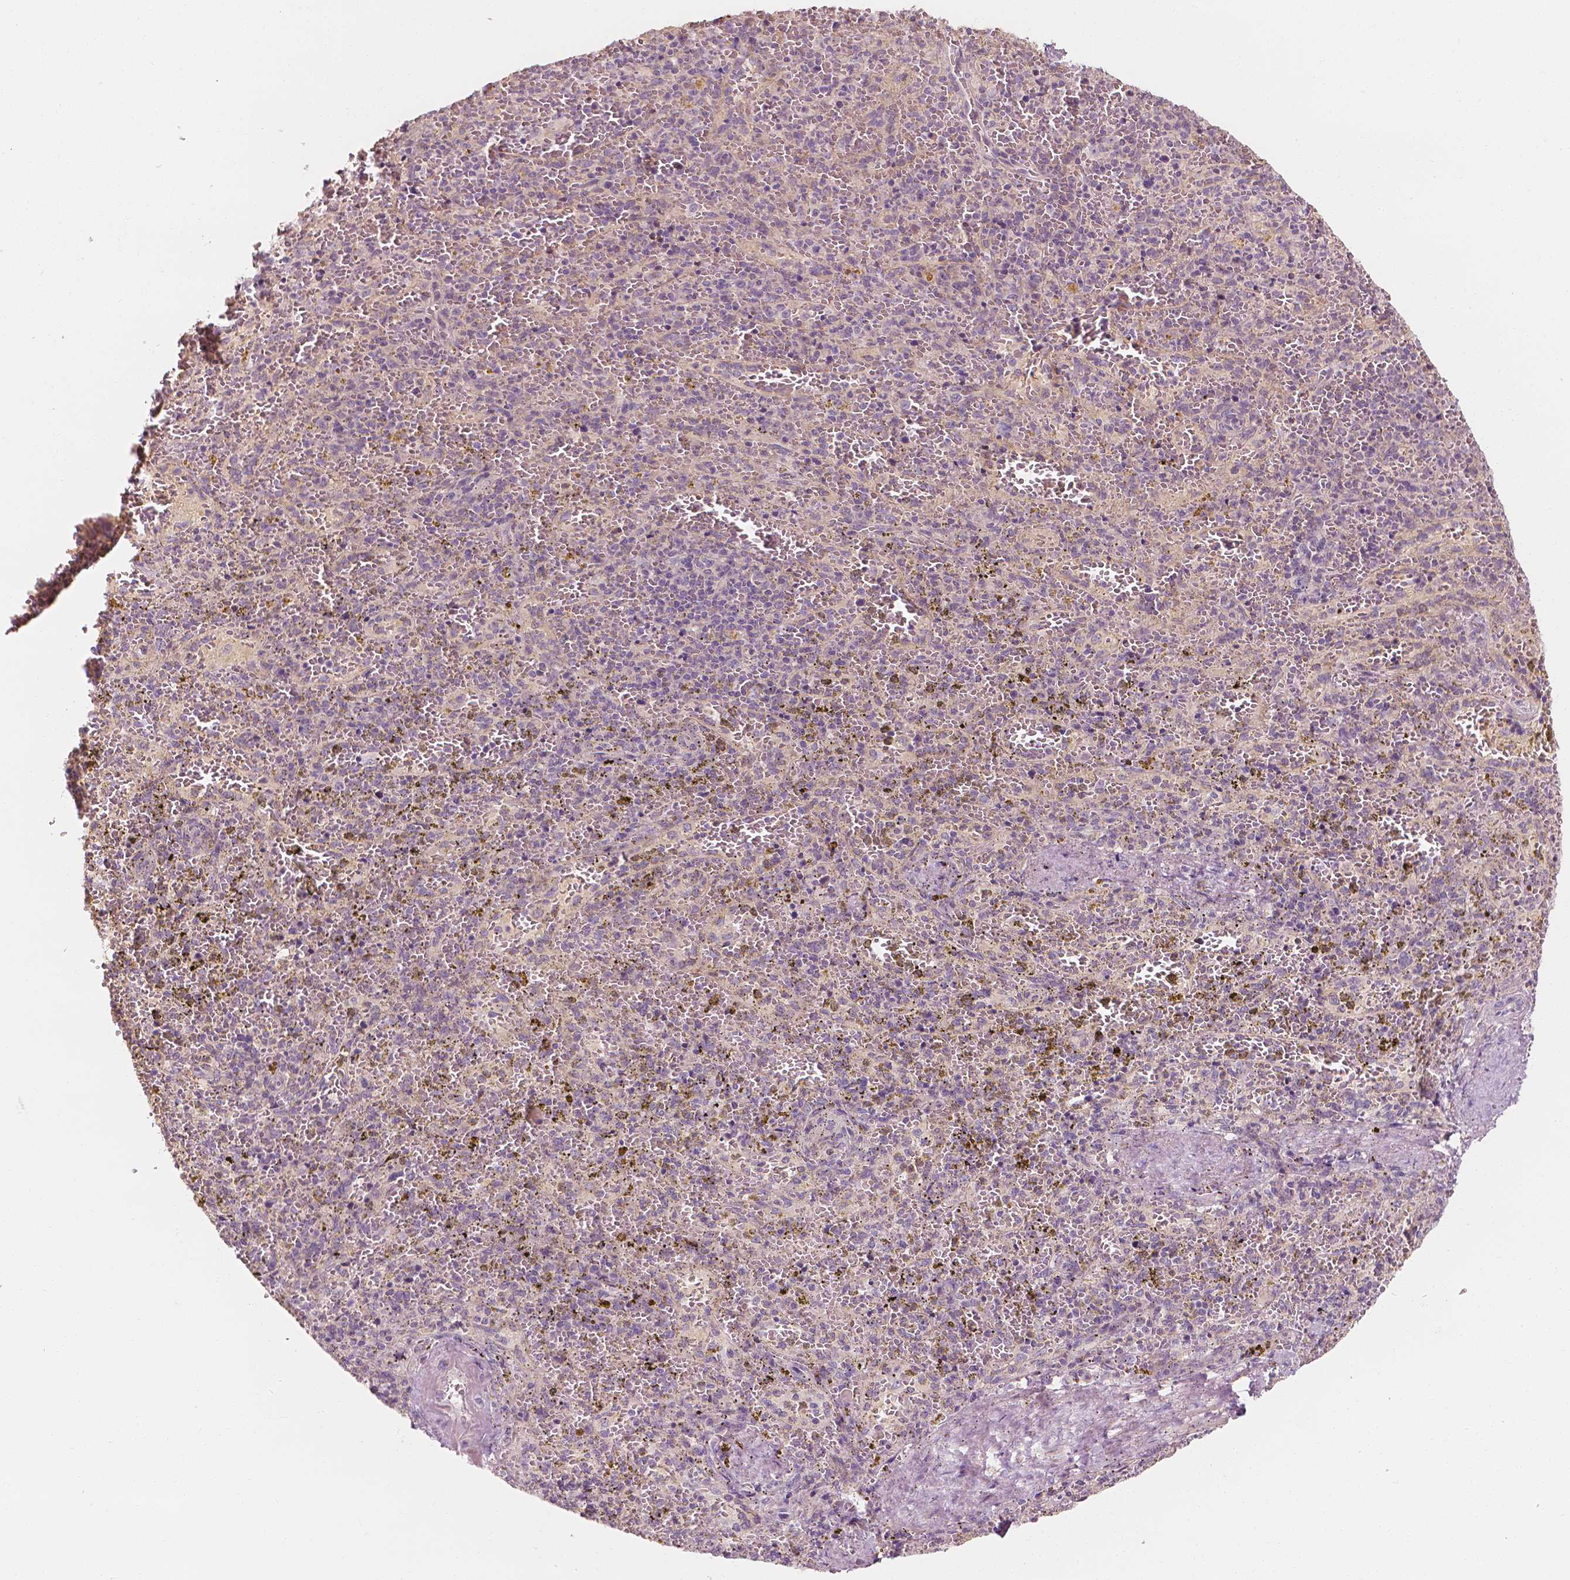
{"staining": {"intensity": "negative", "quantity": "none", "location": "none"}, "tissue": "spleen", "cell_type": "Cells in red pulp", "image_type": "normal", "snomed": [{"axis": "morphology", "description": "Normal tissue, NOS"}, {"axis": "topography", "description": "Spleen"}], "caption": "Cells in red pulp show no significant positivity in normal spleen. (Immunohistochemistry (ihc), brightfield microscopy, high magnification).", "gene": "SHPK", "patient": {"sex": "female", "age": 50}}